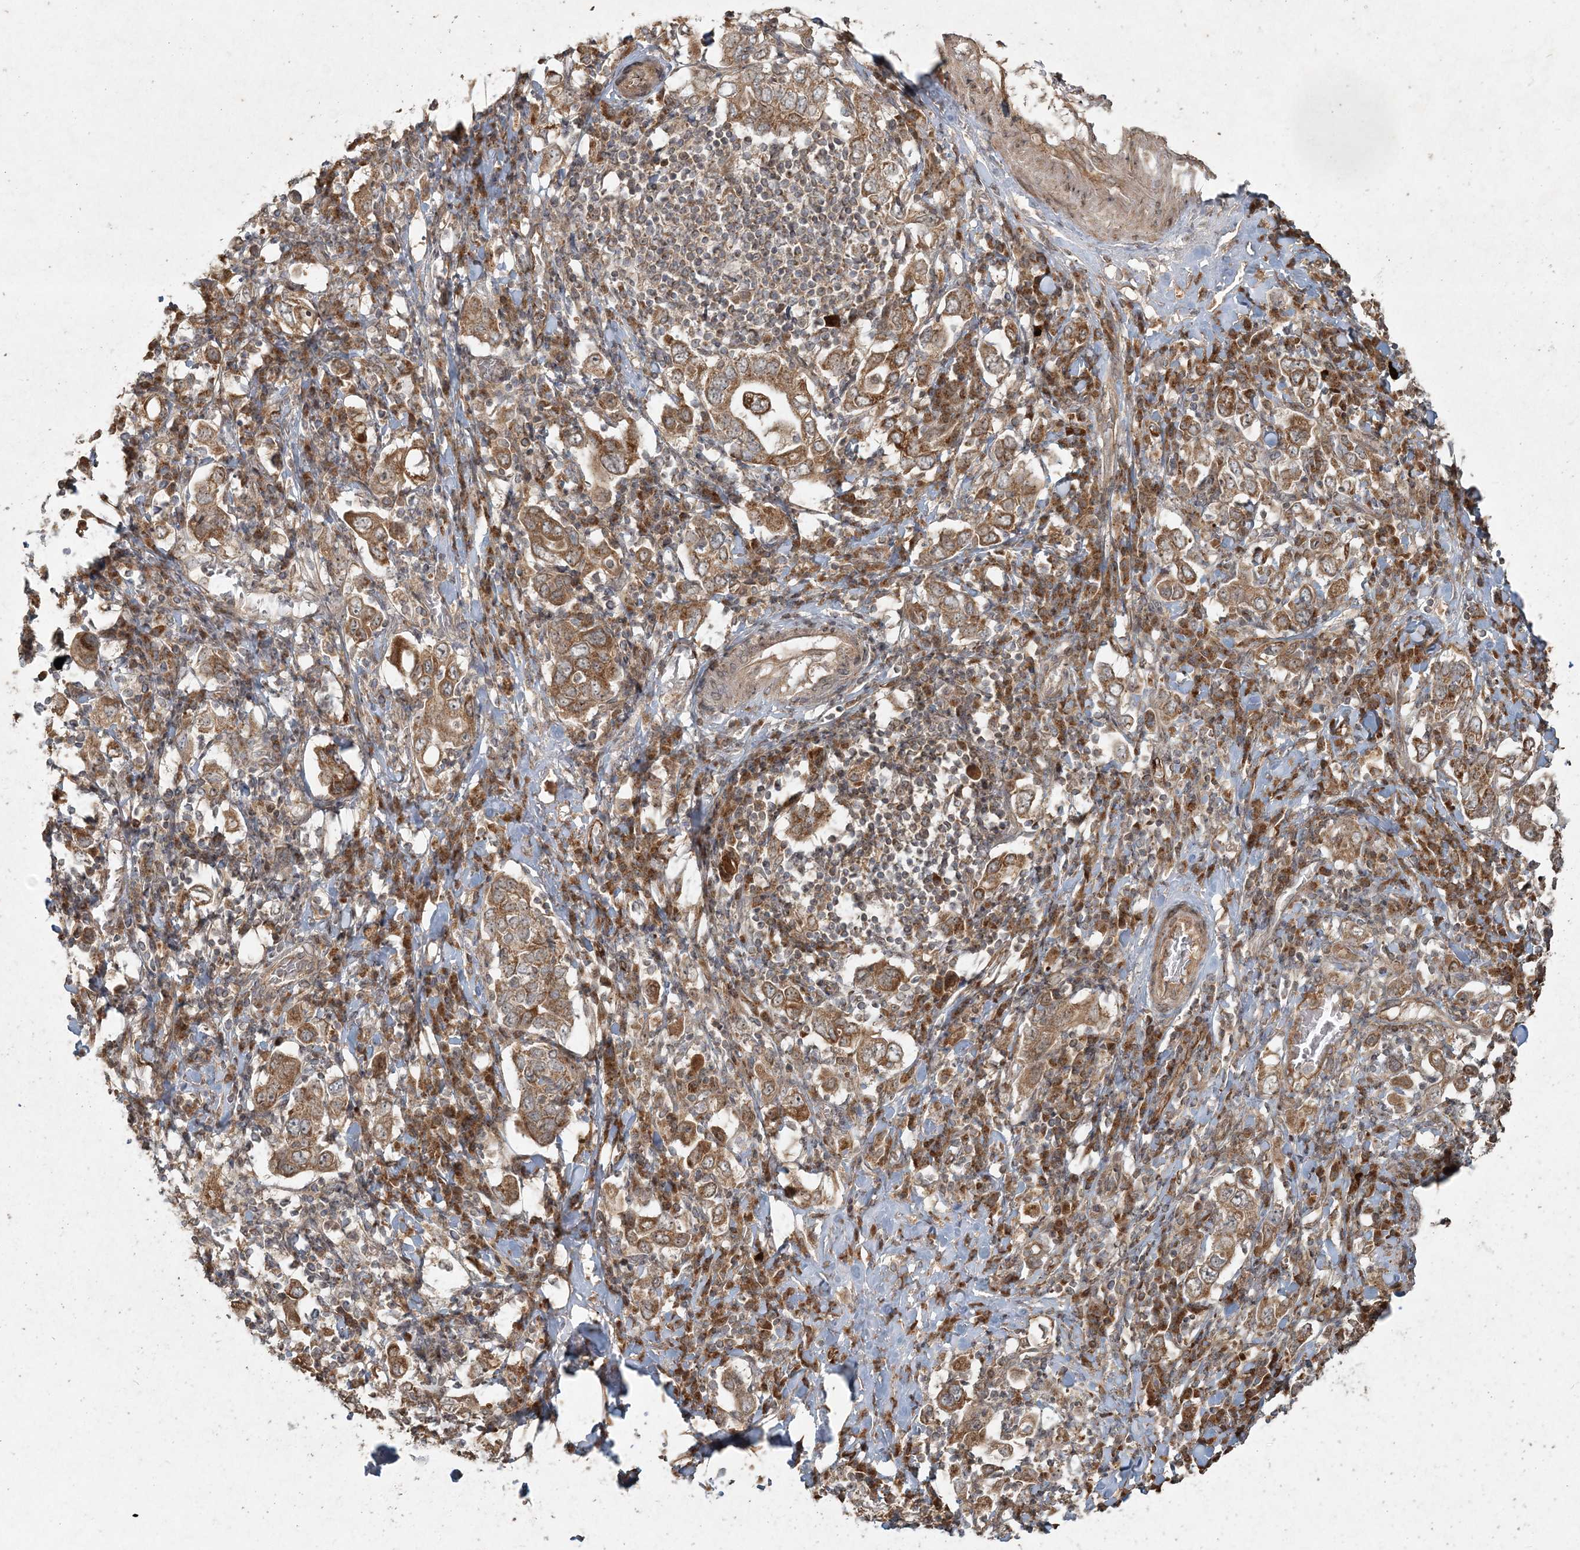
{"staining": {"intensity": "moderate", "quantity": ">75%", "location": "cytoplasmic/membranous"}, "tissue": "stomach cancer", "cell_type": "Tumor cells", "image_type": "cancer", "snomed": [{"axis": "morphology", "description": "Adenocarcinoma, NOS"}, {"axis": "topography", "description": "Stomach, upper"}], "caption": "Immunohistochemical staining of stomach cancer (adenocarcinoma) reveals medium levels of moderate cytoplasmic/membranous positivity in approximately >75% of tumor cells.", "gene": "ANAPC16", "patient": {"sex": "male", "age": 62}}